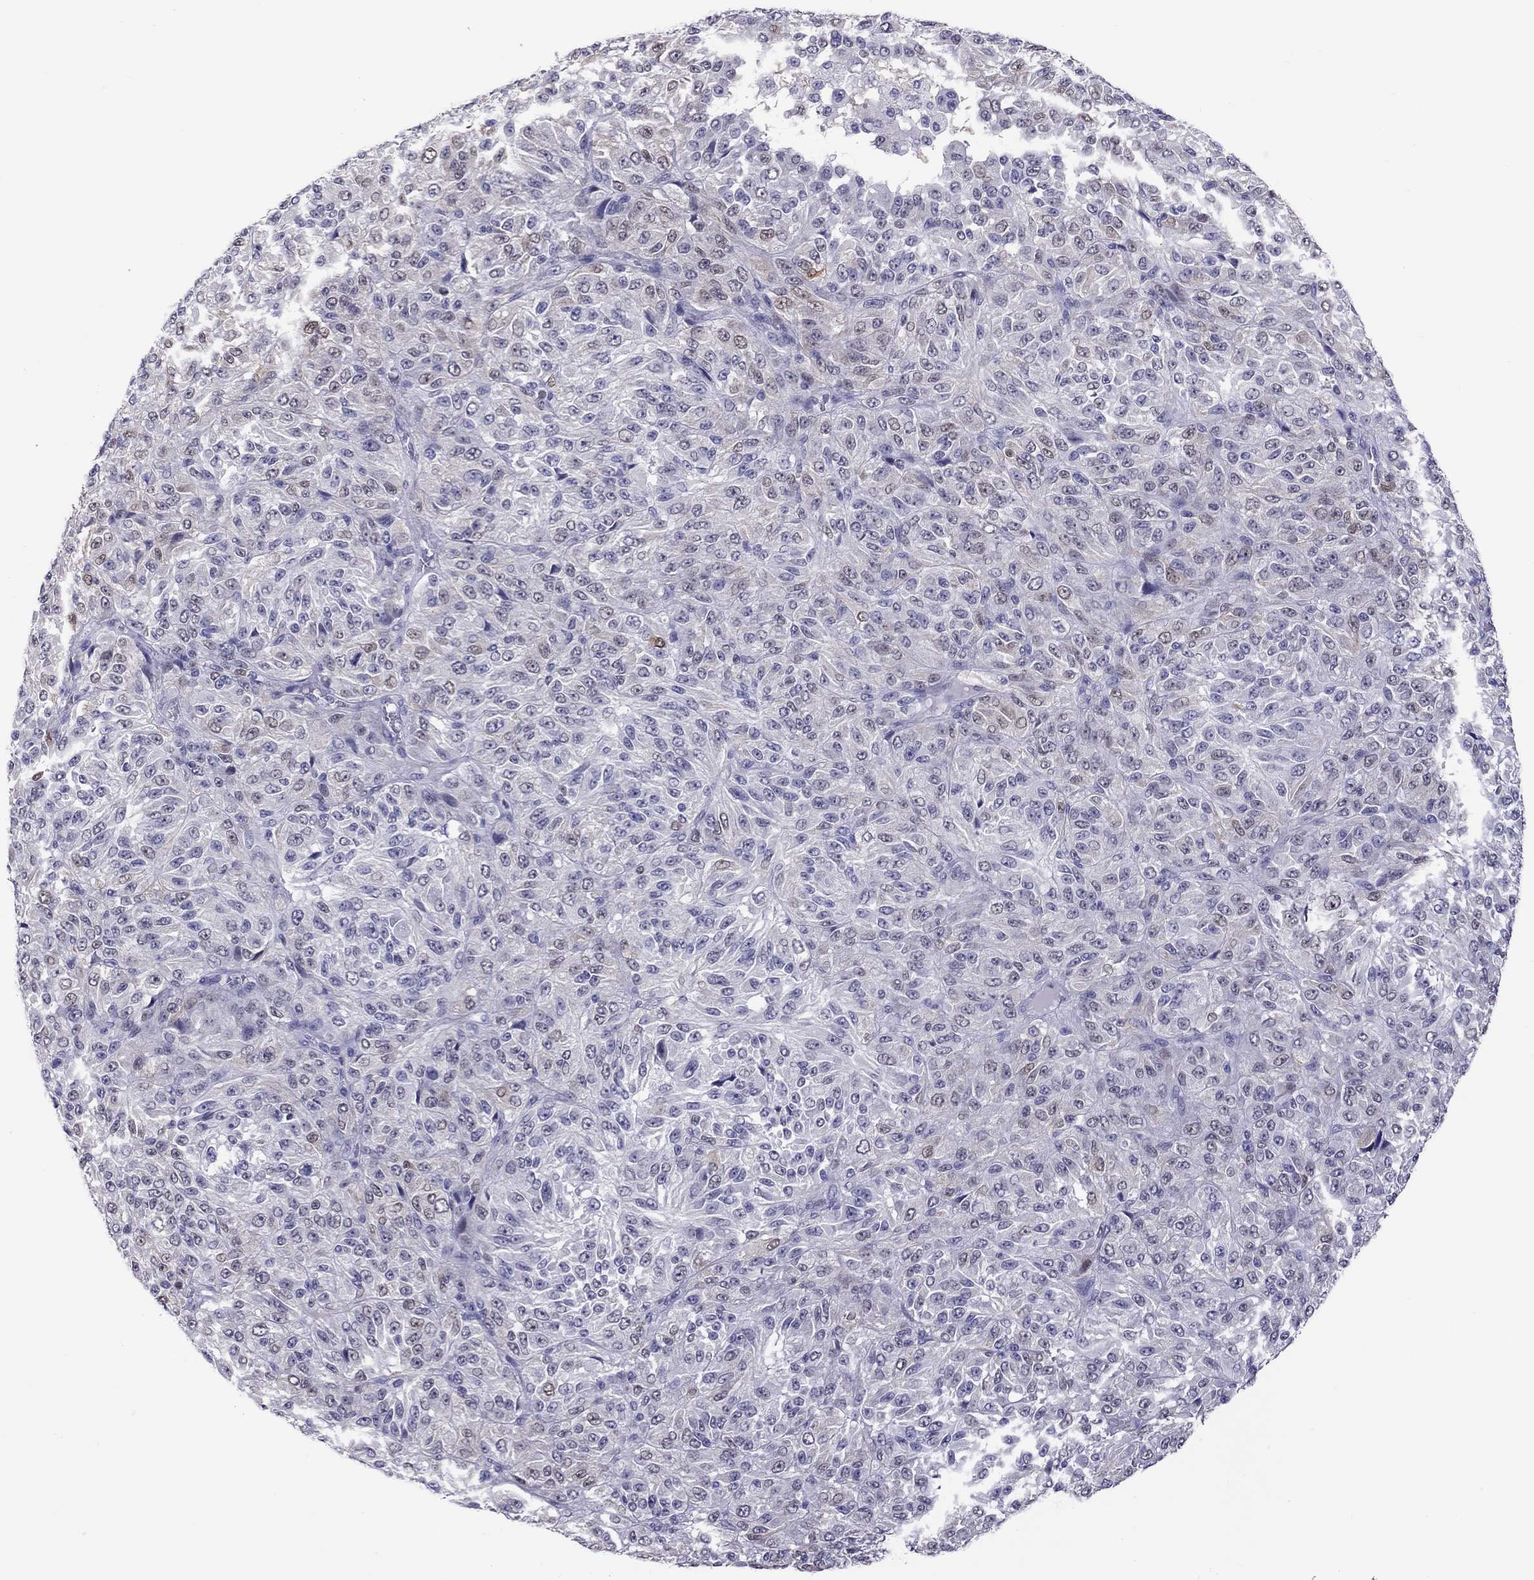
{"staining": {"intensity": "negative", "quantity": "none", "location": "none"}, "tissue": "melanoma", "cell_type": "Tumor cells", "image_type": "cancer", "snomed": [{"axis": "morphology", "description": "Malignant melanoma, Metastatic site"}, {"axis": "topography", "description": "Brain"}], "caption": "An image of melanoma stained for a protein displays no brown staining in tumor cells.", "gene": "CHRNB3", "patient": {"sex": "female", "age": 56}}